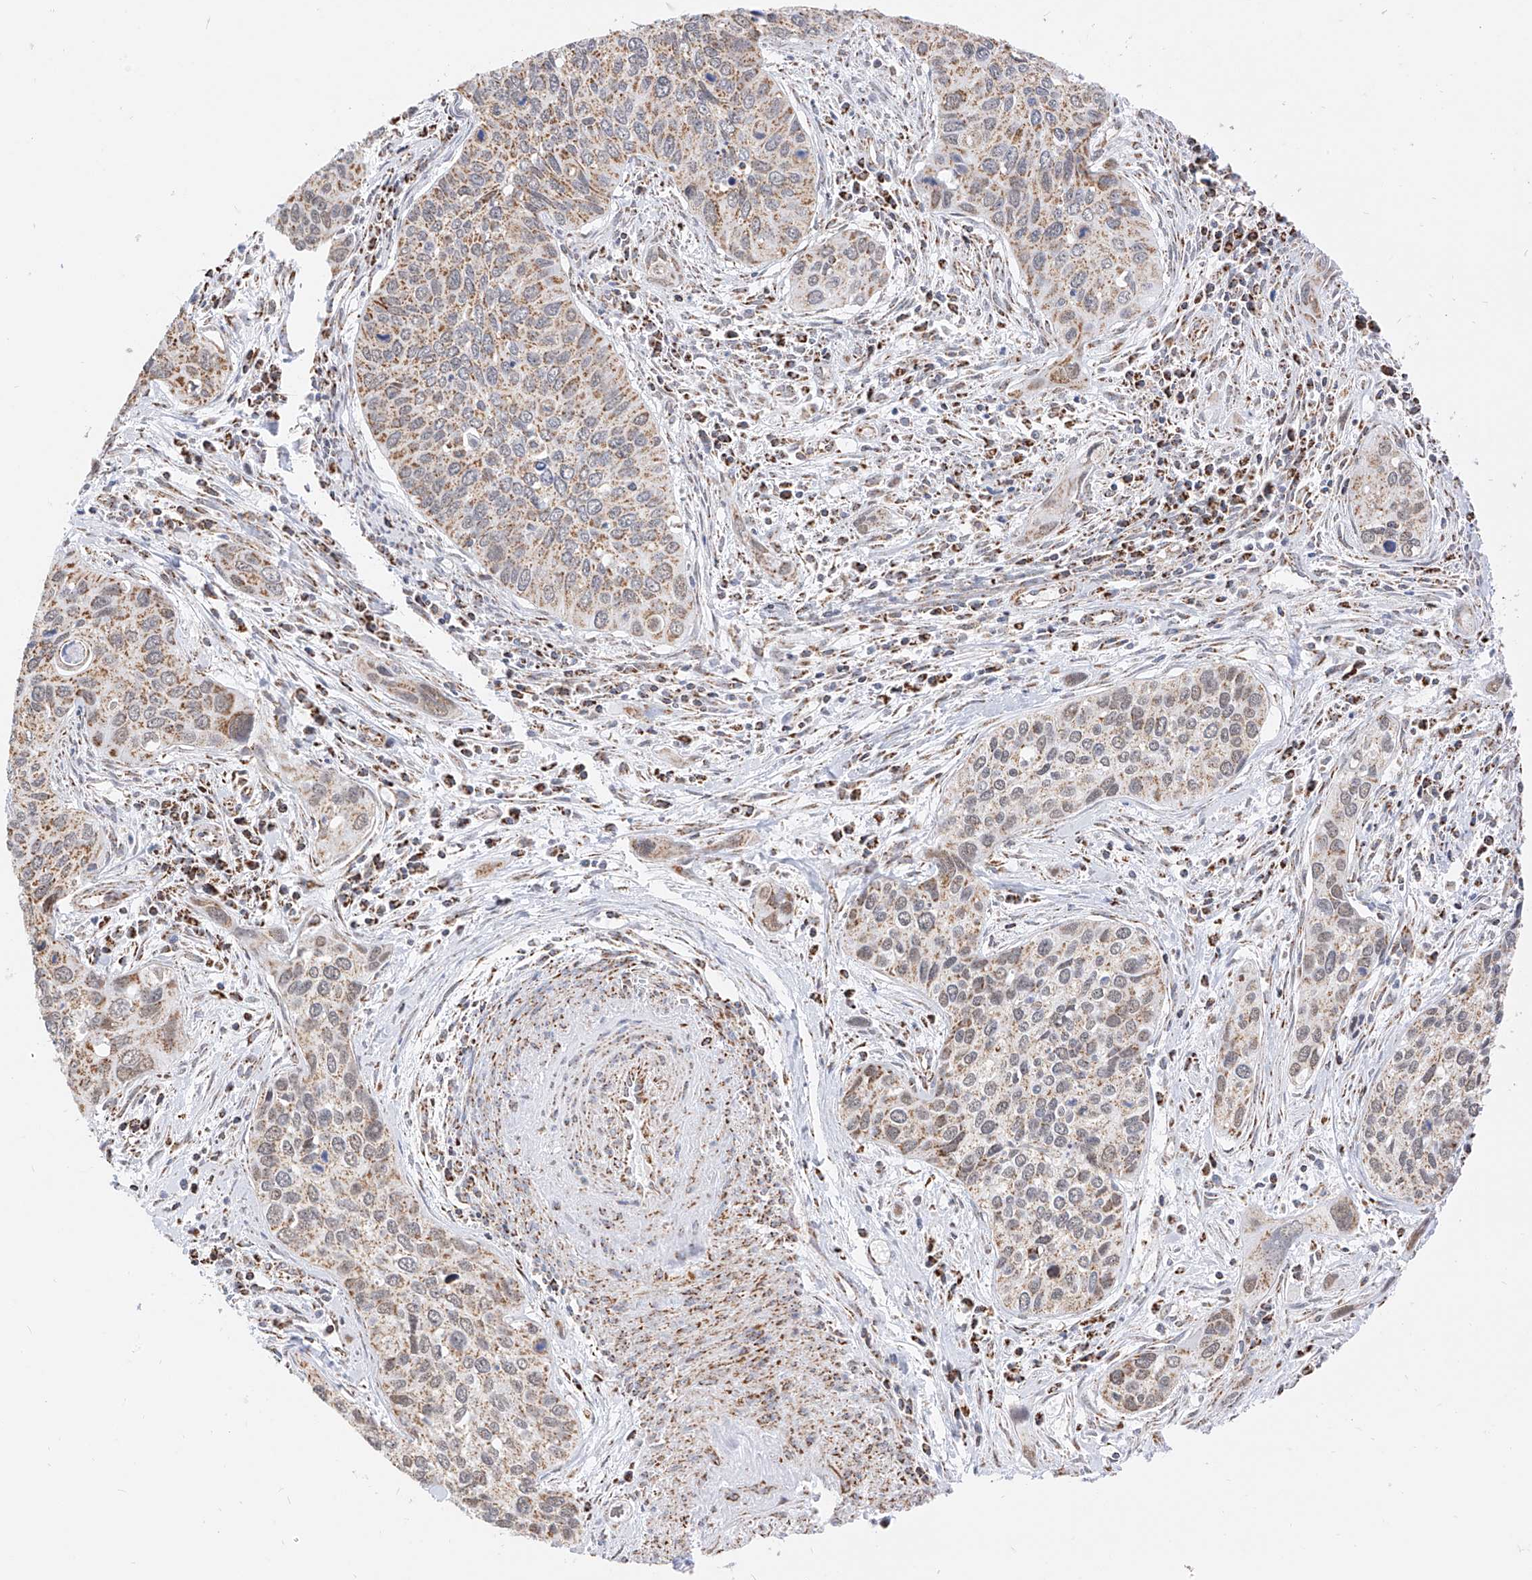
{"staining": {"intensity": "moderate", "quantity": ">75%", "location": "cytoplasmic/membranous"}, "tissue": "cervical cancer", "cell_type": "Tumor cells", "image_type": "cancer", "snomed": [{"axis": "morphology", "description": "Squamous cell carcinoma, NOS"}, {"axis": "topography", "description": "Cervix"}], "caption": "IHC photomicrograph of neoplastic tissue: cervical cancer (squamous cell carcinoma) stained using immunohistochemistry shows medium levels of moderate protein expression localized specifically in the cytoplasmic/membranous of tumor cells, appearing as a cytoplasmic/membranous brown color.", "gene": "NALCN", "patient": {"sex": "female", "age": 55}}